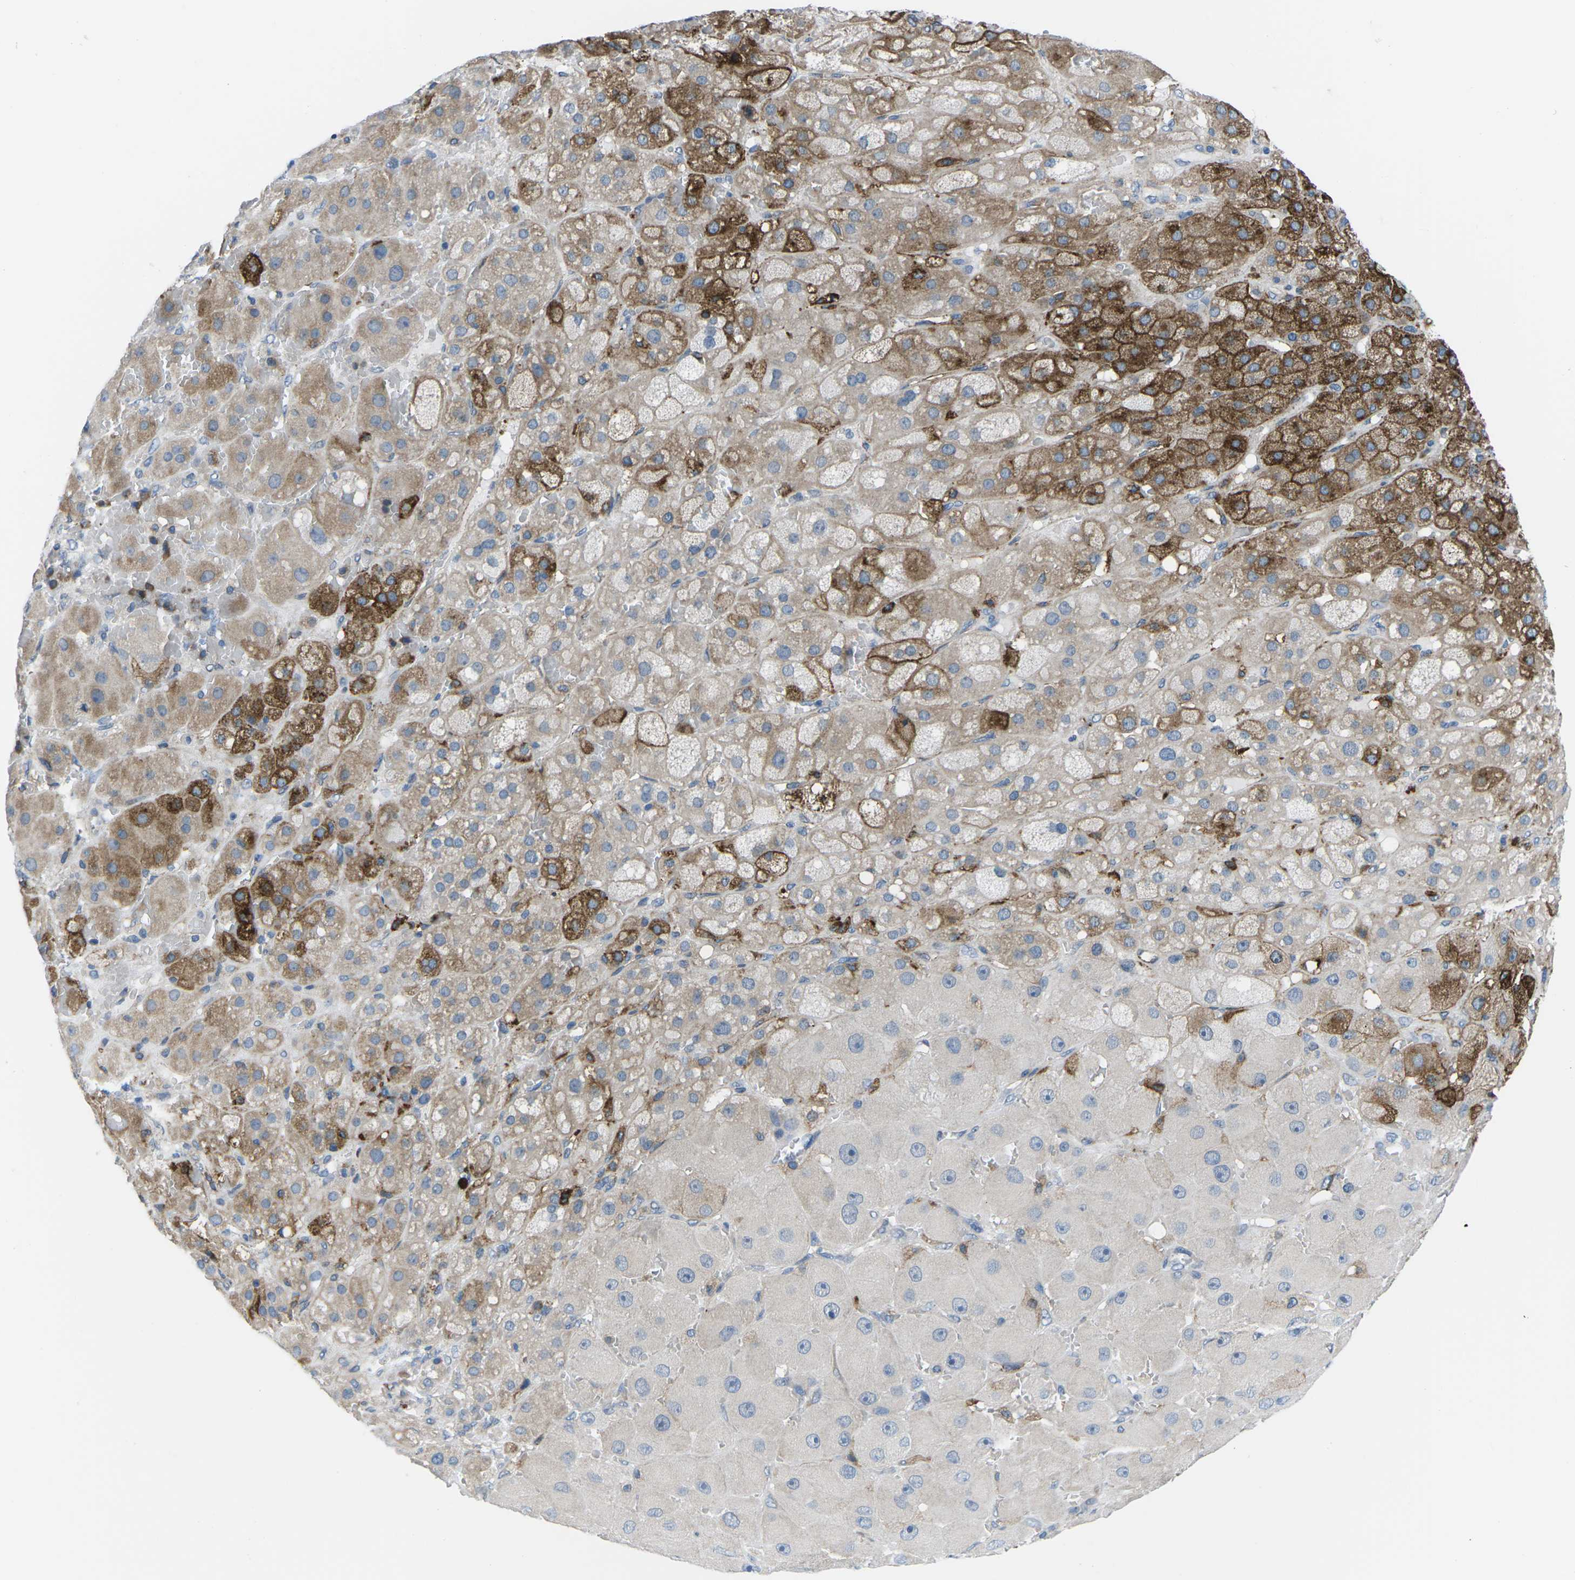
{"staining": {"intensity": "moderate", "quantity": "<25%", "location": "cytoplasmic/membranous"}, "tissue": "adrenal gland", "cell_type": "Glandular cells", "image_type": "normal", "snomed": [{"axis": "morphology", "description": "Normal tissue, NOS"}, {"axis": "topography", "description": "Adrenal gland"}], "caption": "Protein expression analysis of benign adrenal gland demonstrates moderate cytoplasmic/membranous staining in approximately <25% of glandular cells.", "gene": "PTPN1", "patient": {"sex": "female", "age": 47}}